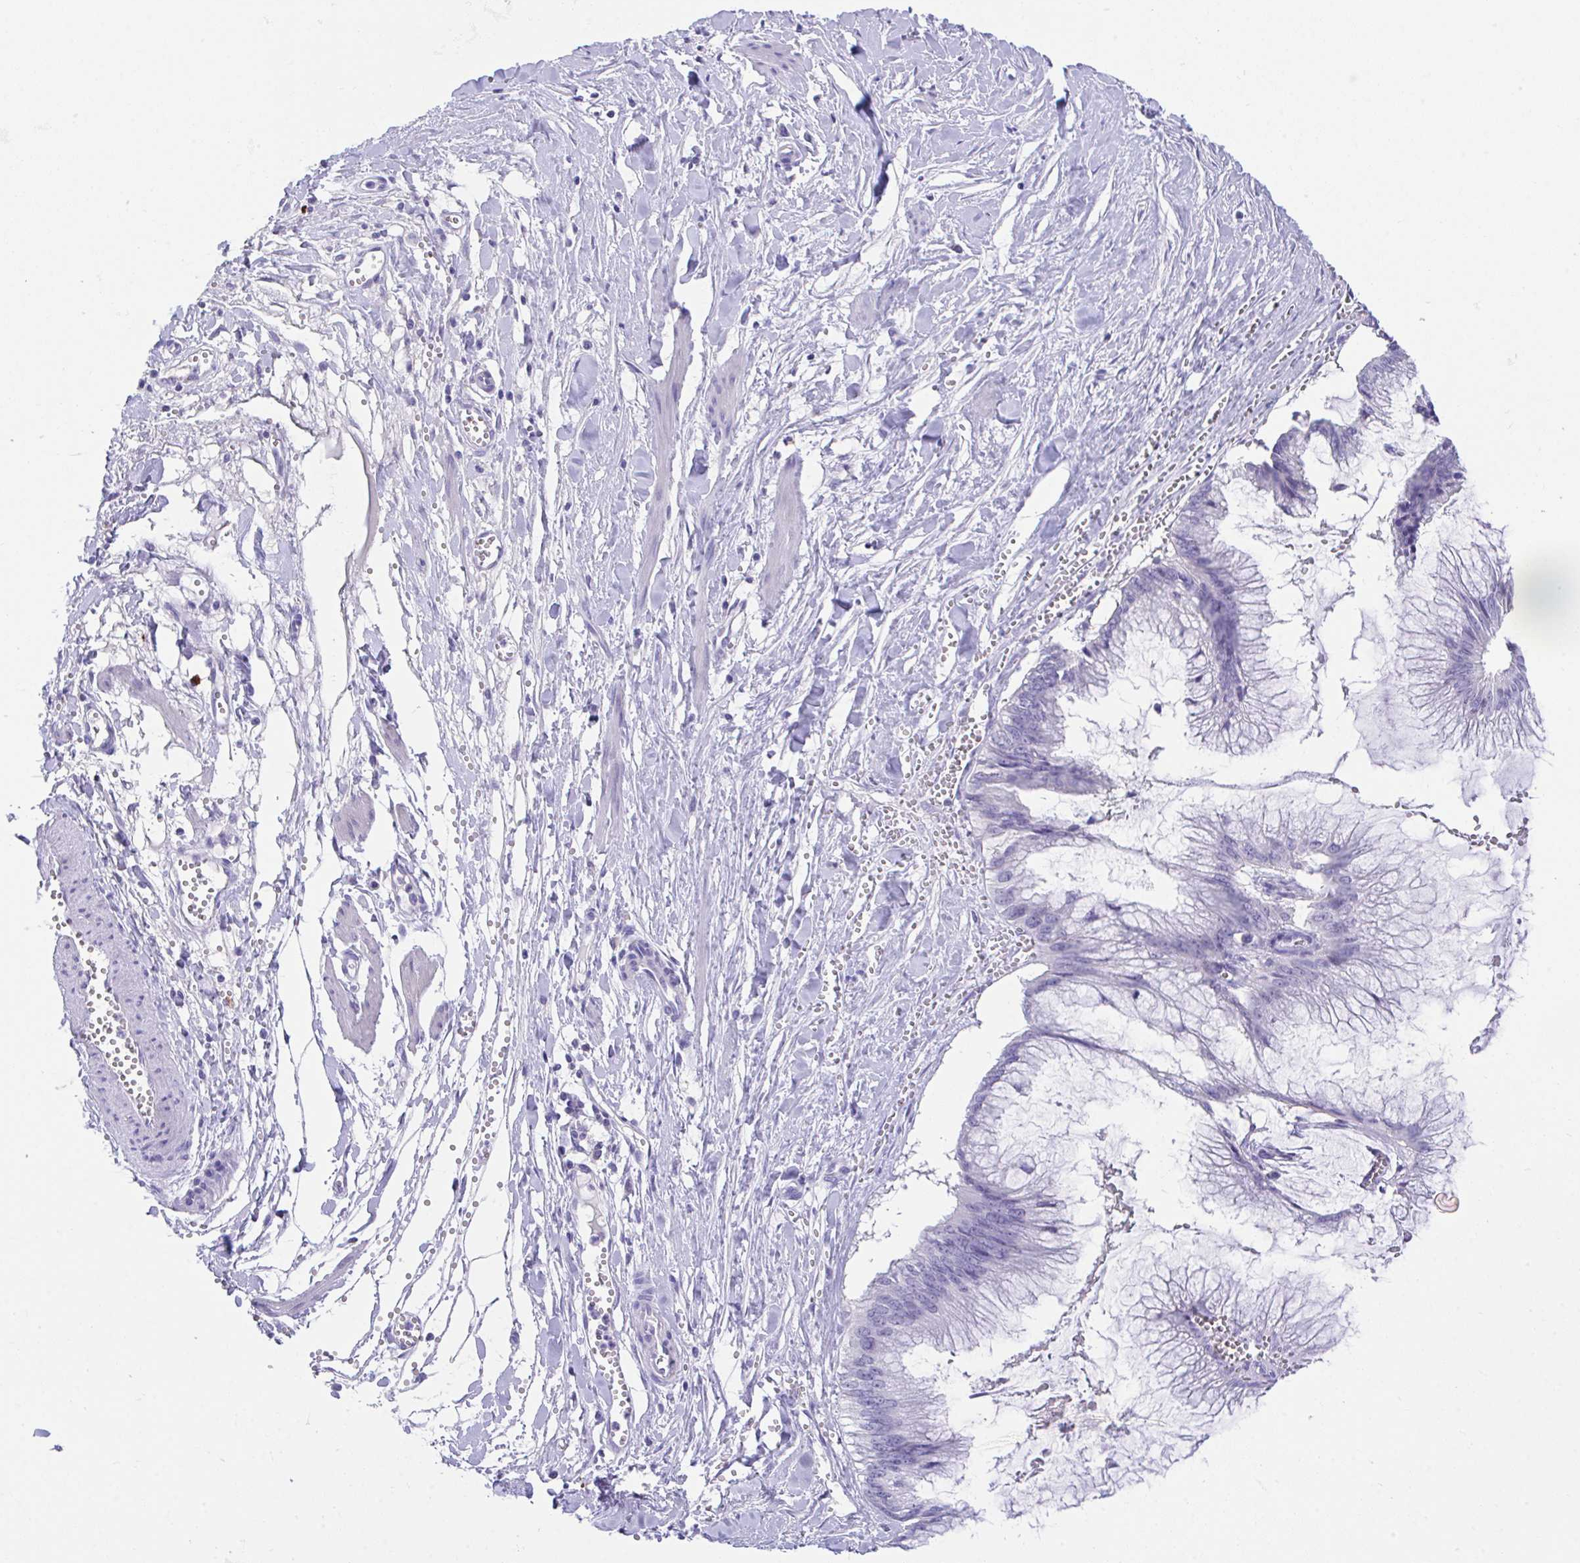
{"staining": {"intensity": "negative", "quantity": "none", "location": "none"}, "tissue": "ovarian cancer", "cell_type": "Tumor cells", "image_type": "cancer", "snomed": [{"axis": "morphology", "description": "Cystadenocarcinoma, mucinous, NOS"}, {"axis": "topography", "description": "Ovary"}], "caption": "Immunohistochemical staining of mucinous cystadenocarcinoma (ovarian) reveals no significant positivity in tumor cells.", "gene": "HACD4", "patient": {"sex": "female", "age": 44}}